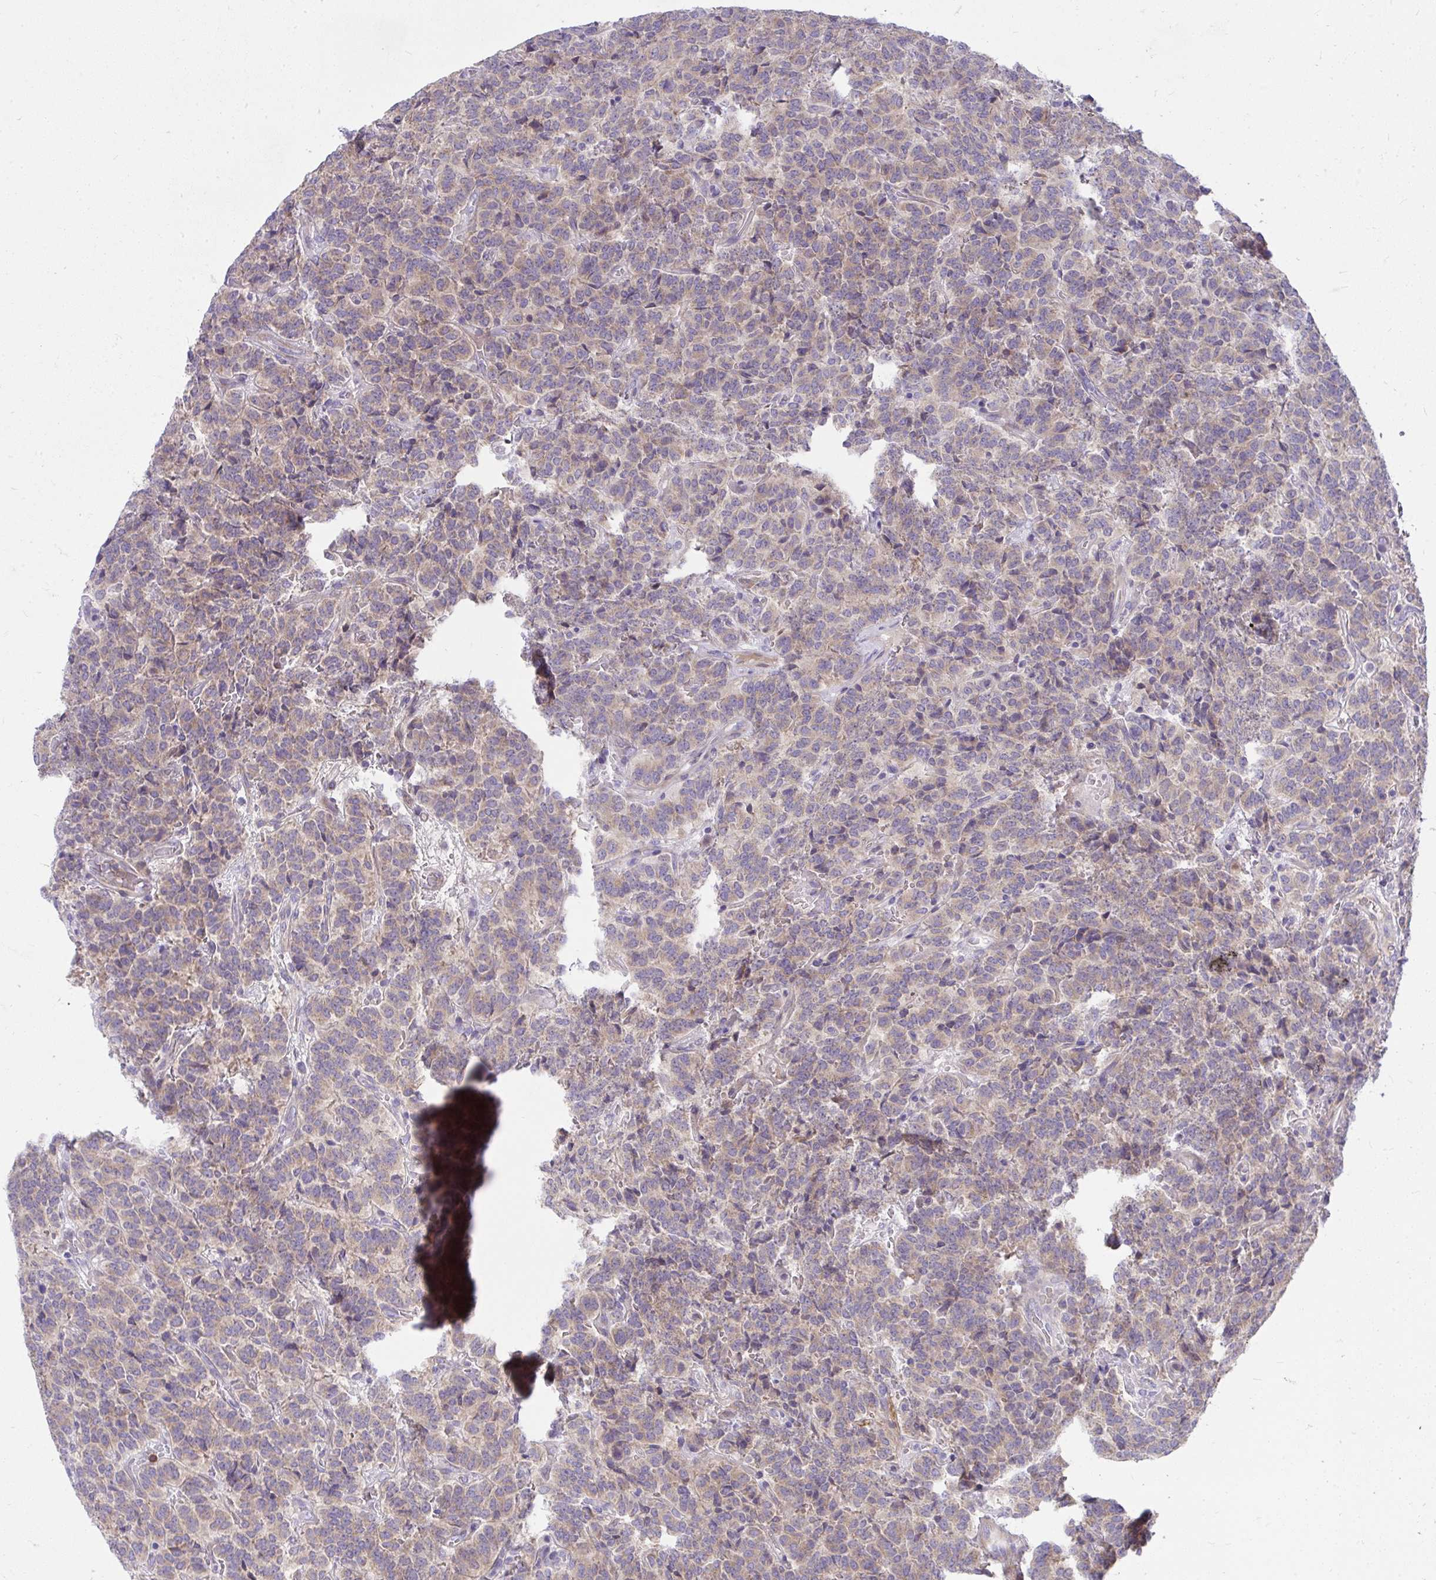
{"staining": {"intensity": "weak", "quantity": "25%-75%", "location": "cytoplasmic/membranous"}, "tissue": "carcinoid", "cell_type": "Tumor cells", "image_type": "cancer", "snomed": [{"axis": "morphology", "description": "Carcinoid, malignant, NOS"}, {"axis": "topography", "description": "Pancreas"}], "caption": "Immunohistochemical staining of human carcinoid (malignant) shows low levels of weak cytoplasmic/membranous positivity in about 25%-75% of tumor cells. The staining was performed using DAB to visualize the protein expression in brown, while the nuclei were stained in blue with hematoxylin (Magnification: 20x).", "gene": "PIGZ", "patient": {"sex": "male", "age": 36}}